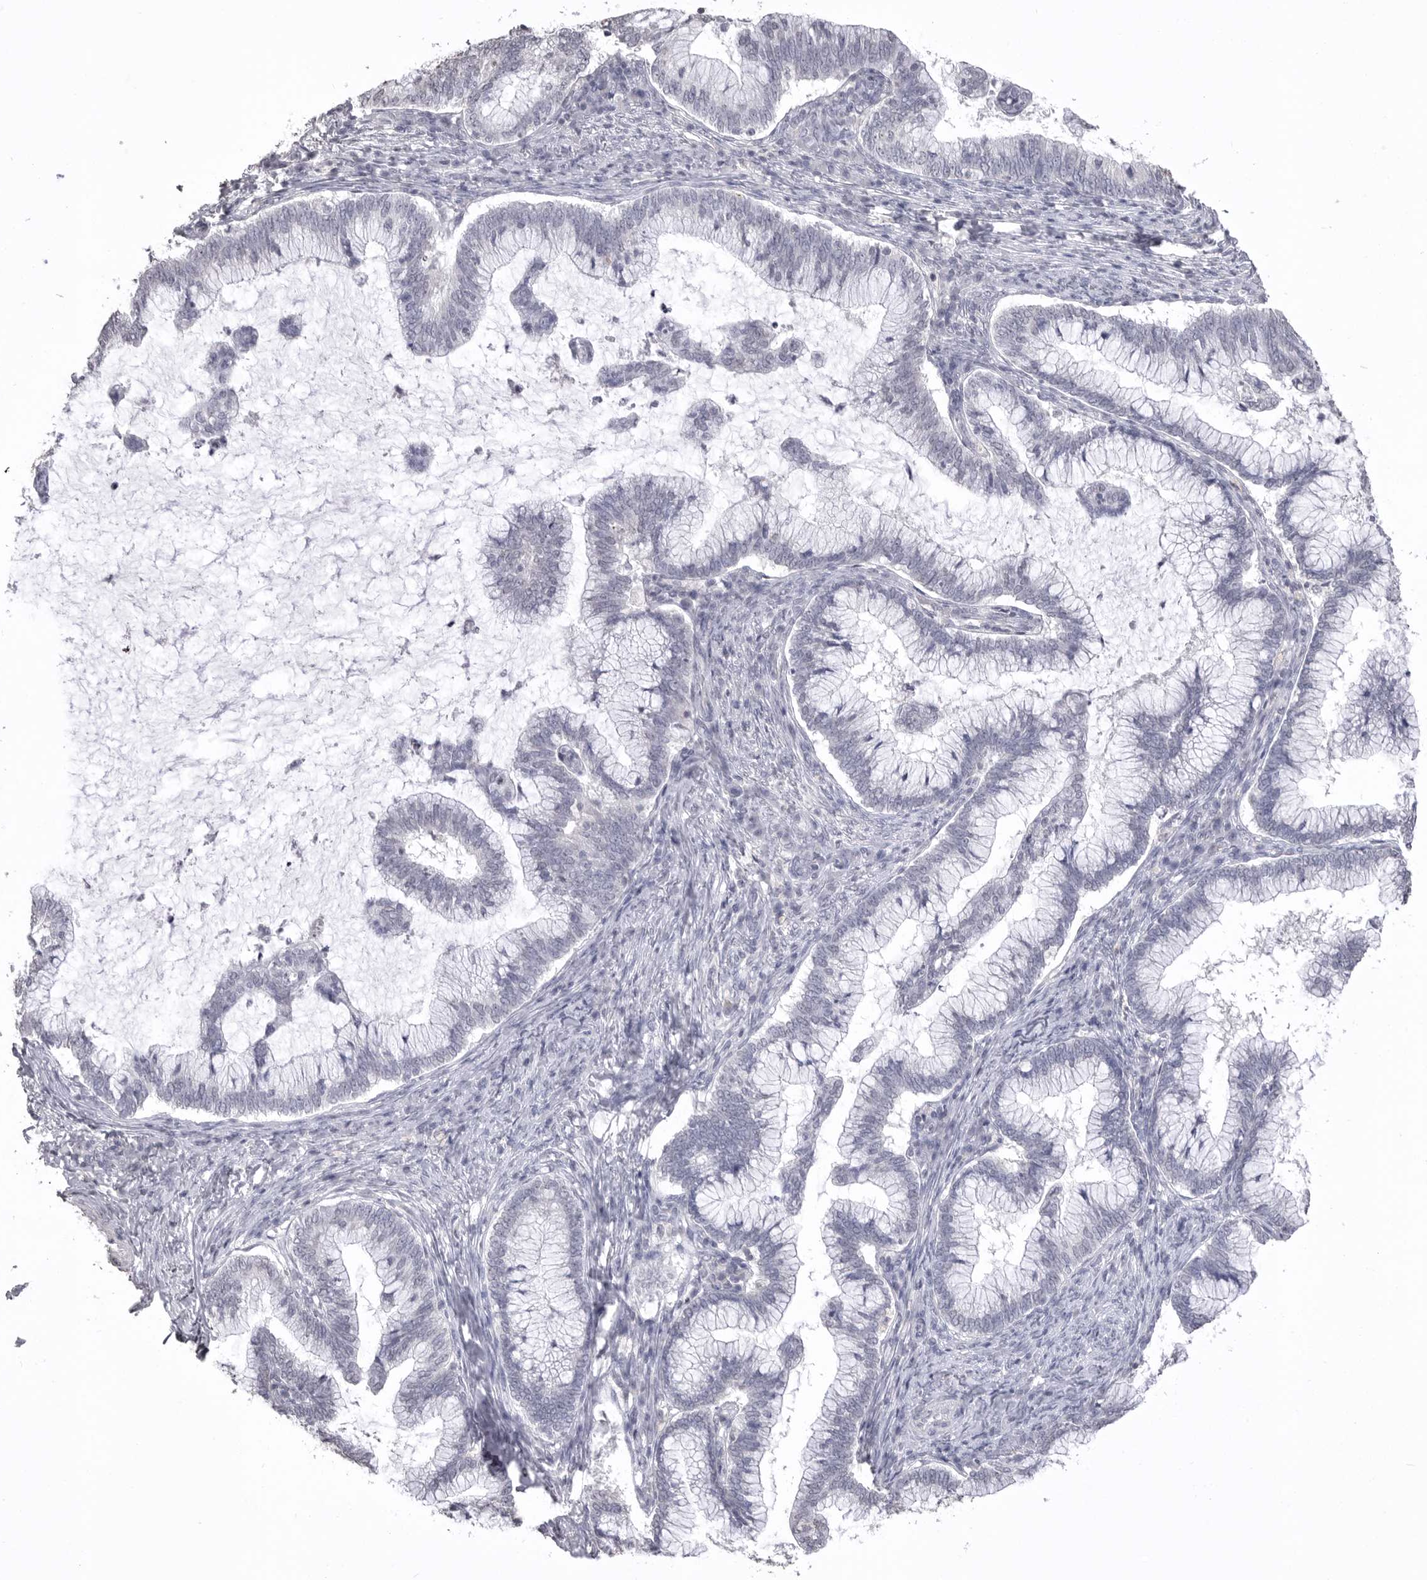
{"staining": {"intensity": "negative", "quantity": "none", "location": "none"}, "tissue": "cervical cancer", "cell_type": "Tumor cells", "image_type": "cancer", "snomed": [{"axis": "morphology", "description": "Adenocarcinoma, NOS"}, {"axis": "topography", "description": "Cervix"}], "caption": "A photomicrograph of human cervical cancer is negative for staining in tumor cells. (DAB immunohistochemistry (IHC) visualized using brightfield microscopy, high magnification).", "gene": "ICAM5", "patient": {"sex": "female", "age": 36}}